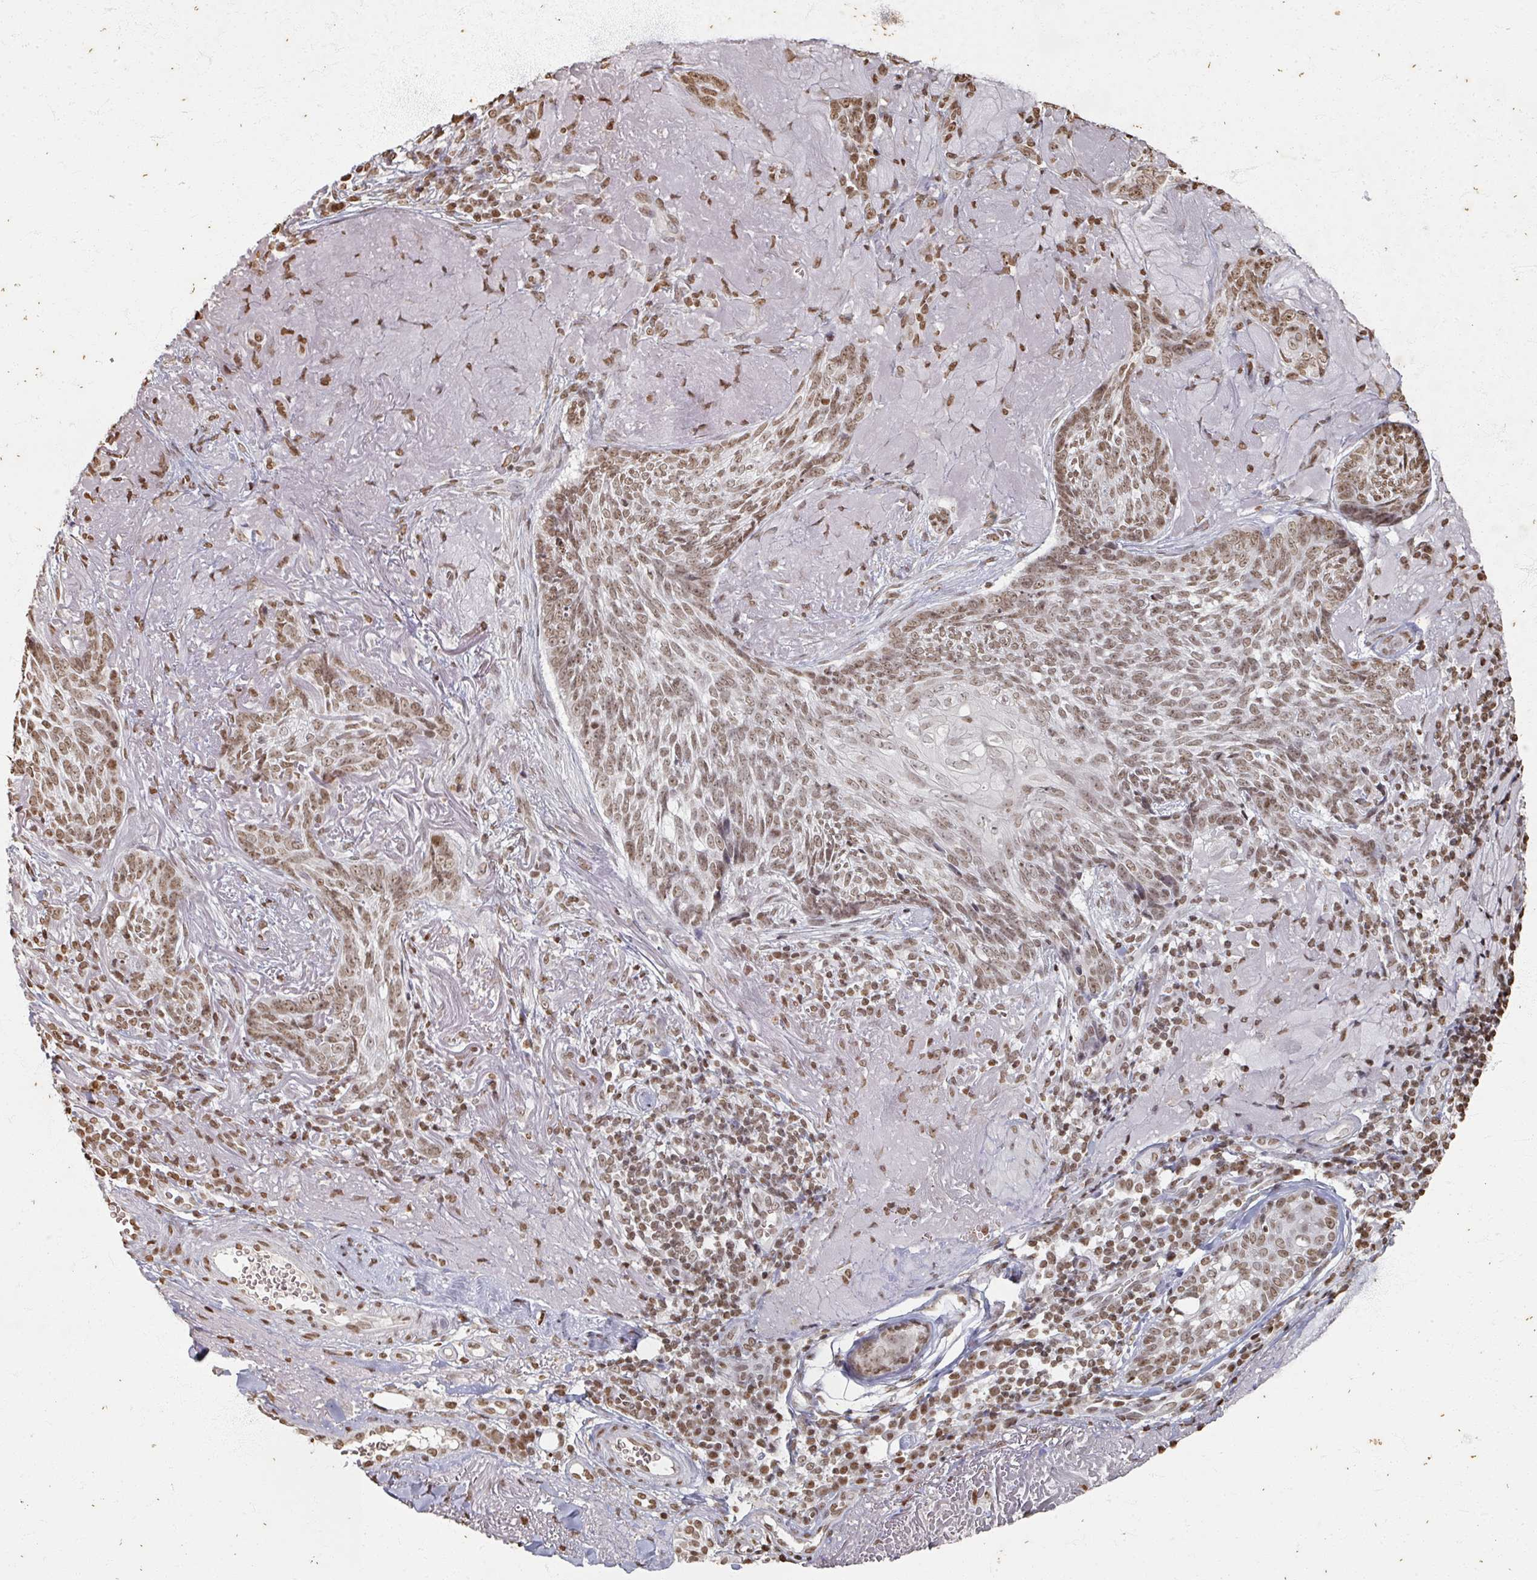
{"staining": {"intensity": "moderate", "quantity": ">75%", "location": "nuclear"}, "tissue": "skin cancer", "cell_type": "Tumor cells", "image_type": "cancer", "snomed": [{"axis": "morphology", "description": "Basal cell carcinoma"}, {"axis": "topography", "description": "Skin"}, {"axis": "topography", "description": "Skin of face"}], "caption": "Immunohistochemical staining of human skin basal cell carcinoma shows moderate nuclear protein expression in about >75% of tumor cells.", "gene": "DCUN1D5", "patient": {"sex": "female", "age": 95}}